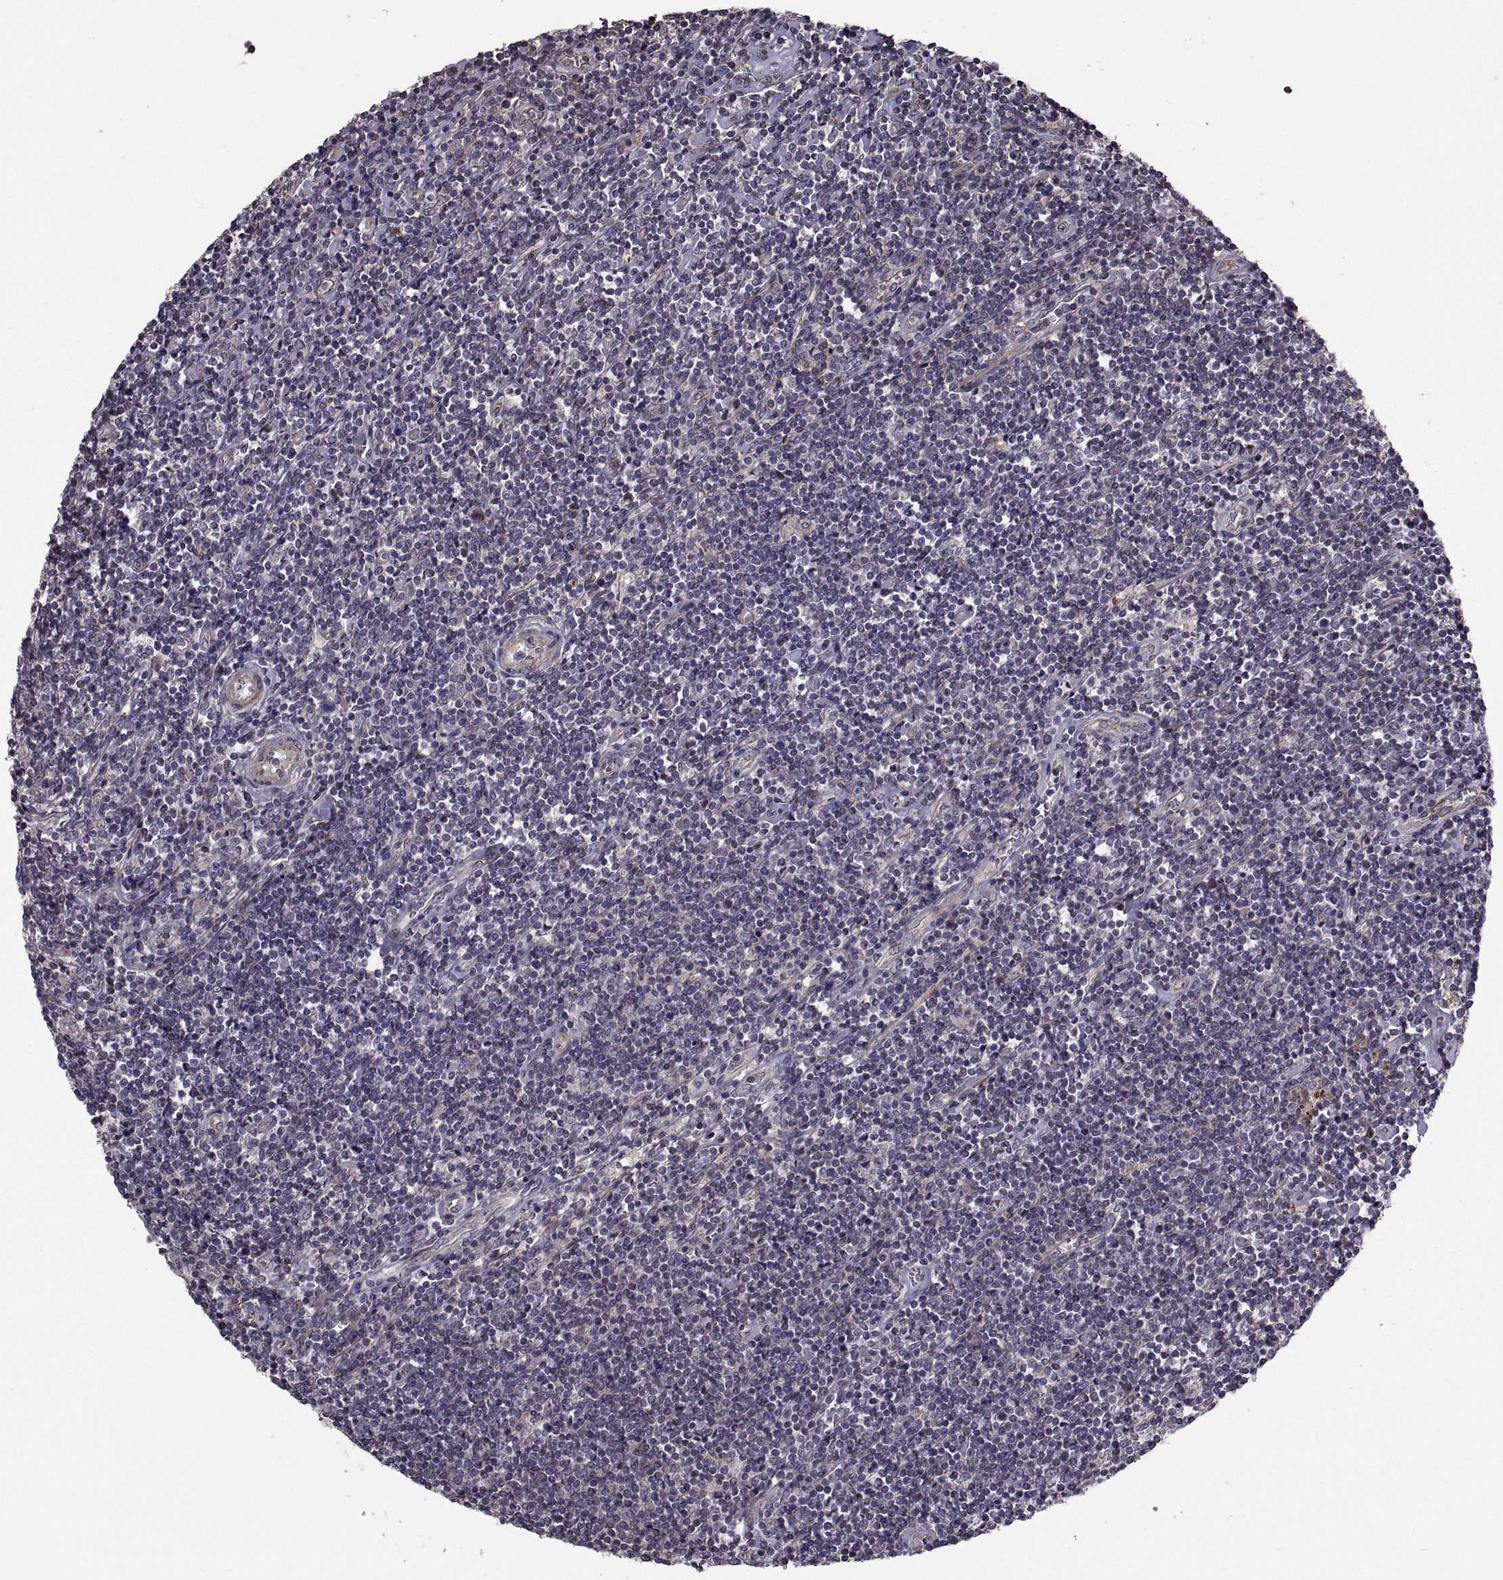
{"staining": {"intensity": "negative", "quantity": "none", "location": "none"}, "tissue": "lymphoma", "cell_type": "Tumor cells", "image_type": "cancer", "snomed": [{"axis": "morphology", "description": "Hodgkin's disease, NOS"}, {"axis": "topography", "description": "Lymph node"}], "caption": "Micrograph shows no protein expression in tumor cells of Hodgkin's disease tissue.", "gene": "PMM2", "patient": {"sex": "male", "age": 40}}